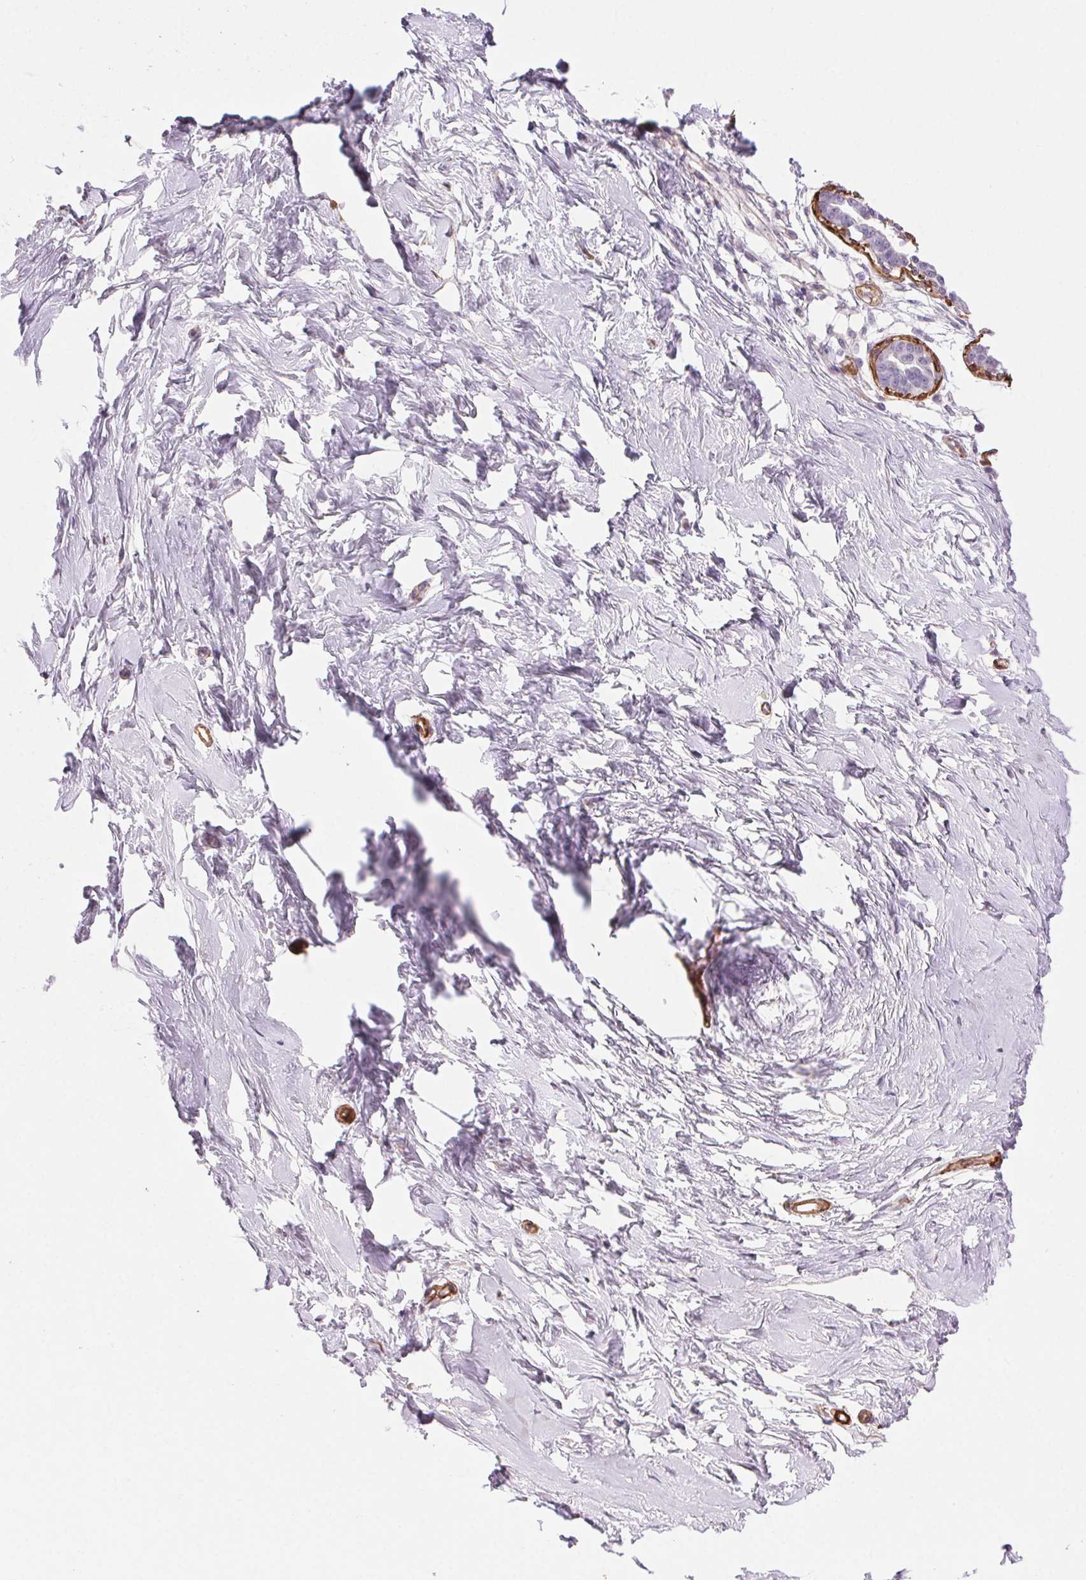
{"staining": {"intensity": "negative", "quantity": "none", "location": "none"}, "tissue": "breast", "cell_type": "Adipocytes", "image_type": "normal", "snomed": [{"axis": "morphology", "description": "Normal tissue, NOS"}, {"axis": "topography", "description": "Breast"}], "caption": "A micrograph of breast stained for a protein exhibits no brown staining in adipocytes. The staining was performed using DAB to visualize the protein expression in brown, while the nuclei were stained in blue with hematoxylin (Magnification: 20x).", "gene": "GPX8", "patient": {"sex": "female", "age": 45}}